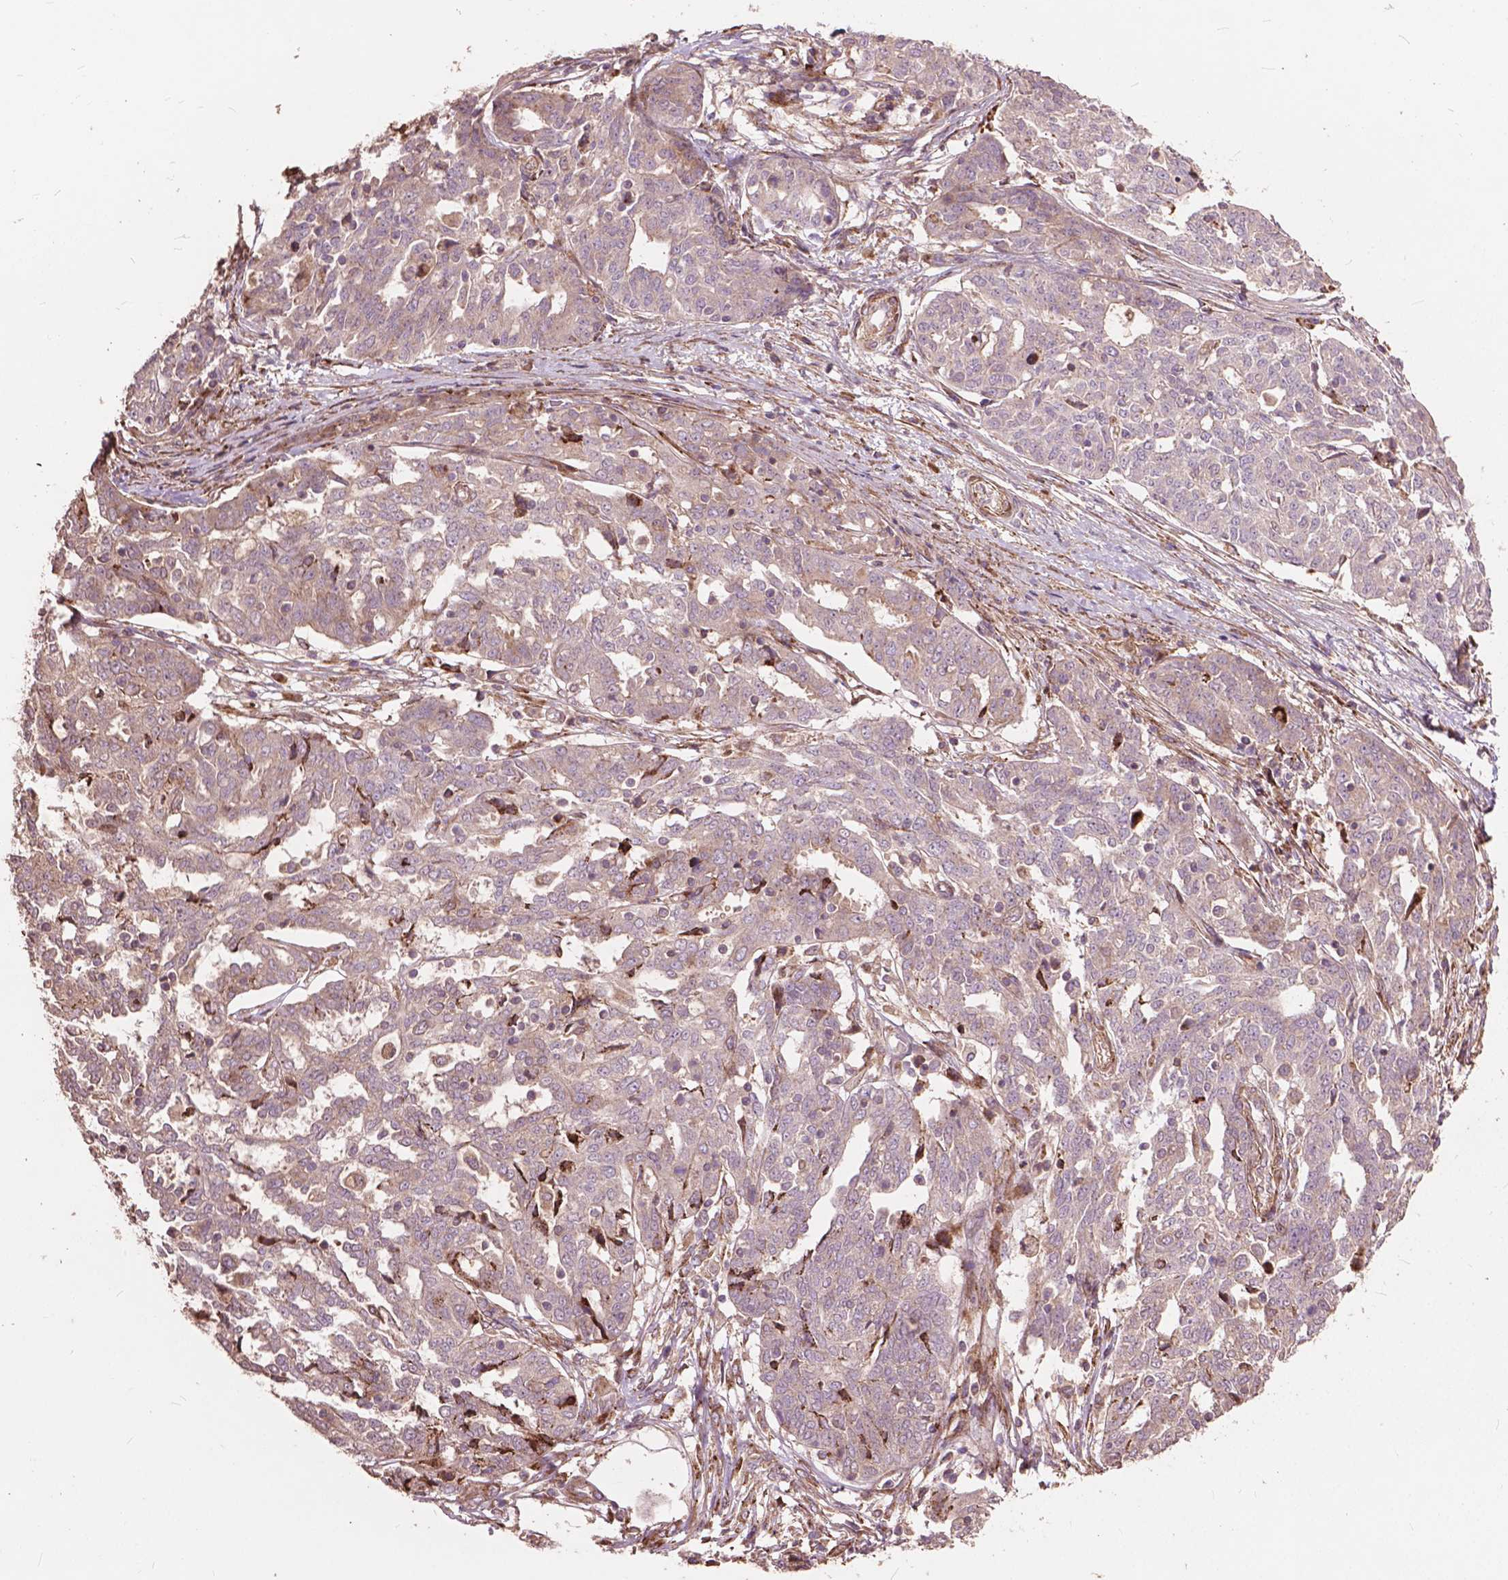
{"staining": {"intensity": "weak", "quantity": ">75%", "location": "cytoplasmic/membranous"}, "tissue": "ovarian cancer", "cell_type": "Tumor cells", "image_type": "cancer", "snomed": [{"axis": "morphology", "description": "Cystadenocarcinoma, serous, NOS"}, {"axis": "topography", "description": "Ovary"}], "caption": "Ovarian cancer tissue demonstrates weak cytoplasmic/membranous positivity in about >75% of tumor cells, visualized by immunohistochemistry. Nuclei are stained in blue.", "gene": "FNIP1", "patient": {"sex": "female", "age": 67}}